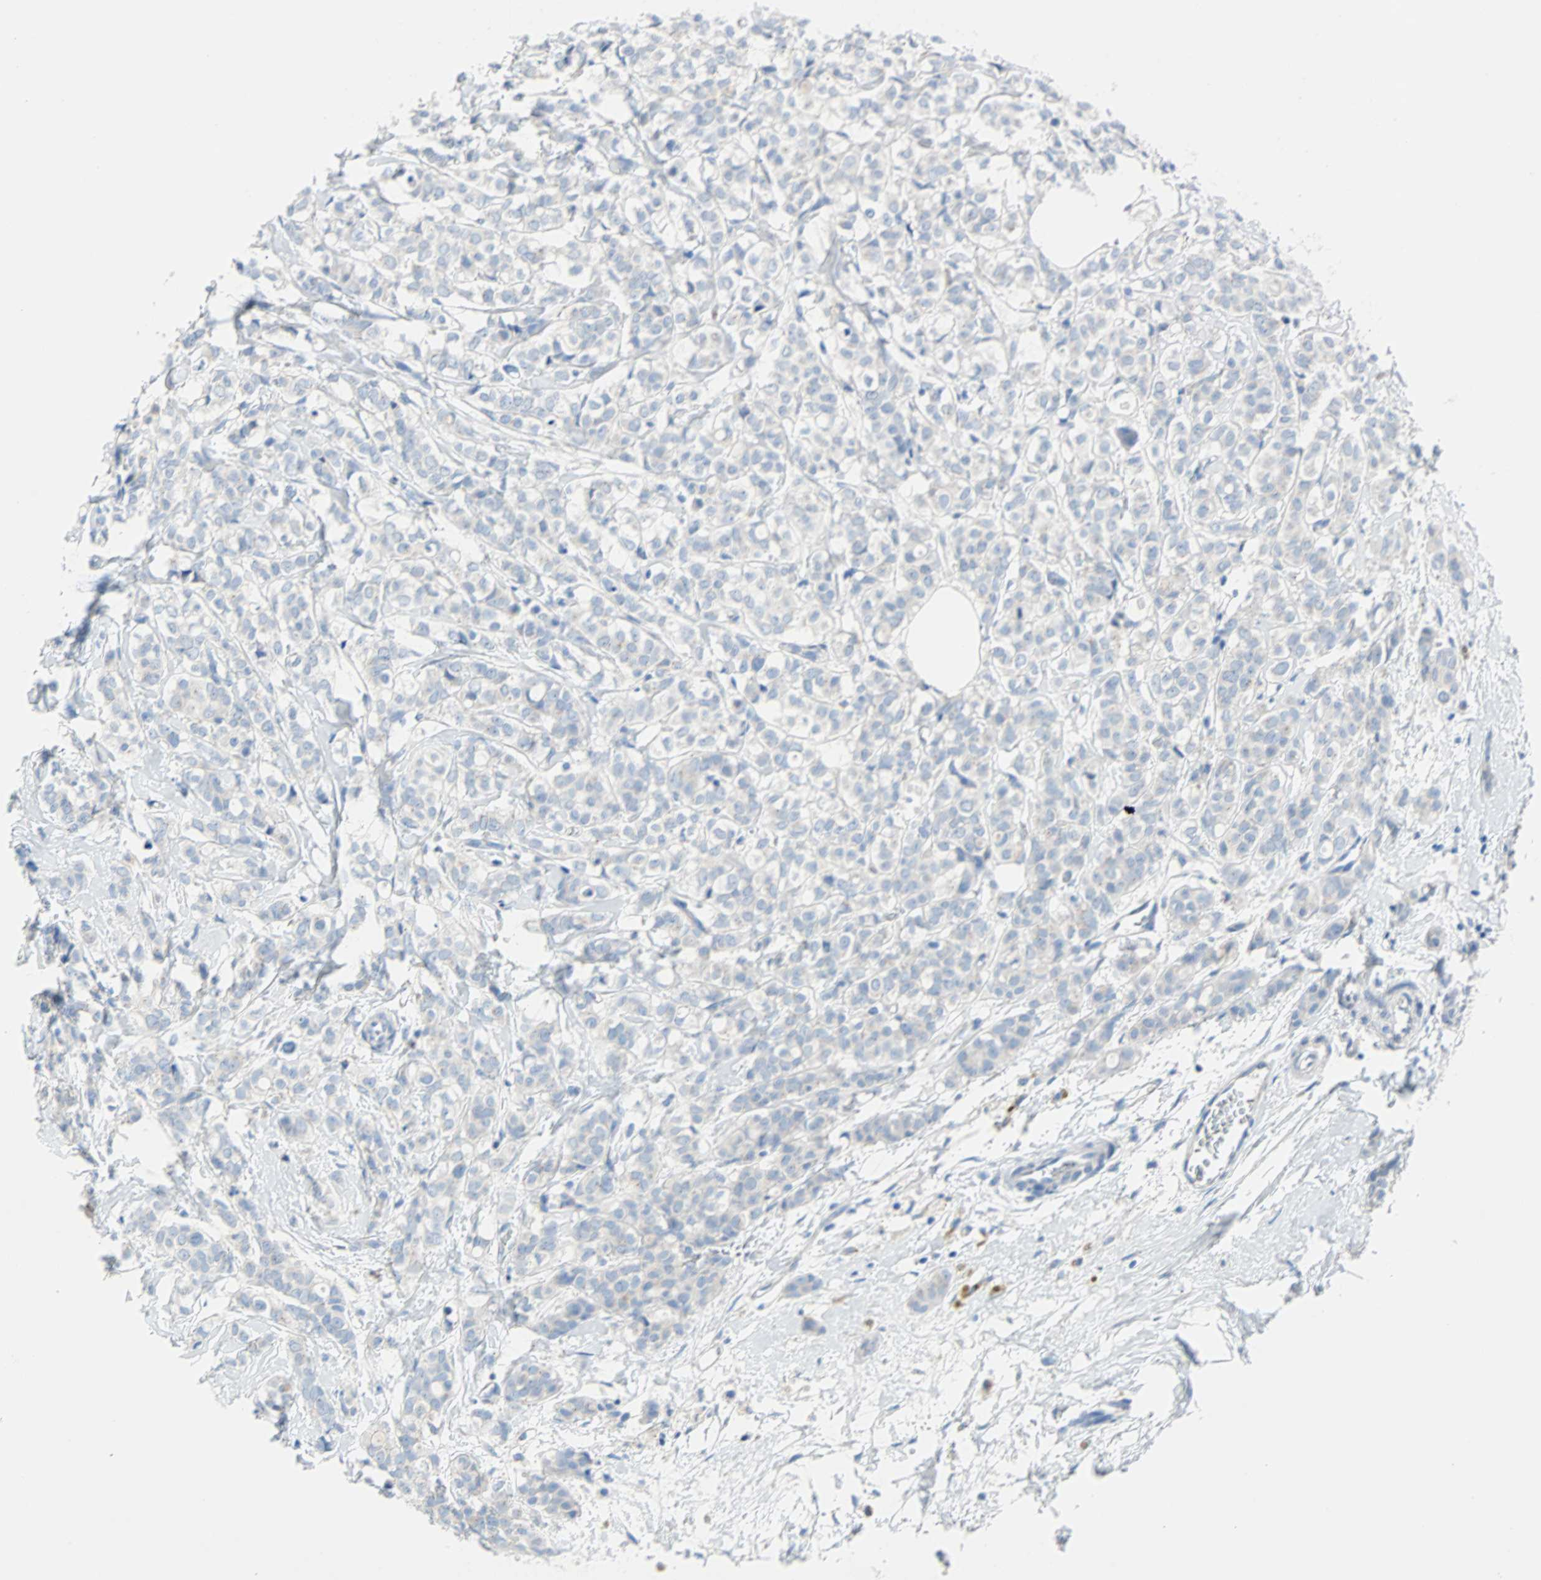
{"staining": {"intensity": "negative", "quantity": "none", "location": "none"}, "tissue": "breast cancer", "cell_type": "Tumor cells", "image_type": "cancer", "snomed": [{"axis": "morphology", "description": "Lobular carcinoma"}, {"axis": "topography", "description": "Breast"}], "caption": "IHC photomicrograph of neoplastic tissue: breast cancer stained with DAB exhibits no significant protein expression in tumor cells.", "gene": "PDPN", "patient": {"sex": "female", "age": 60}}